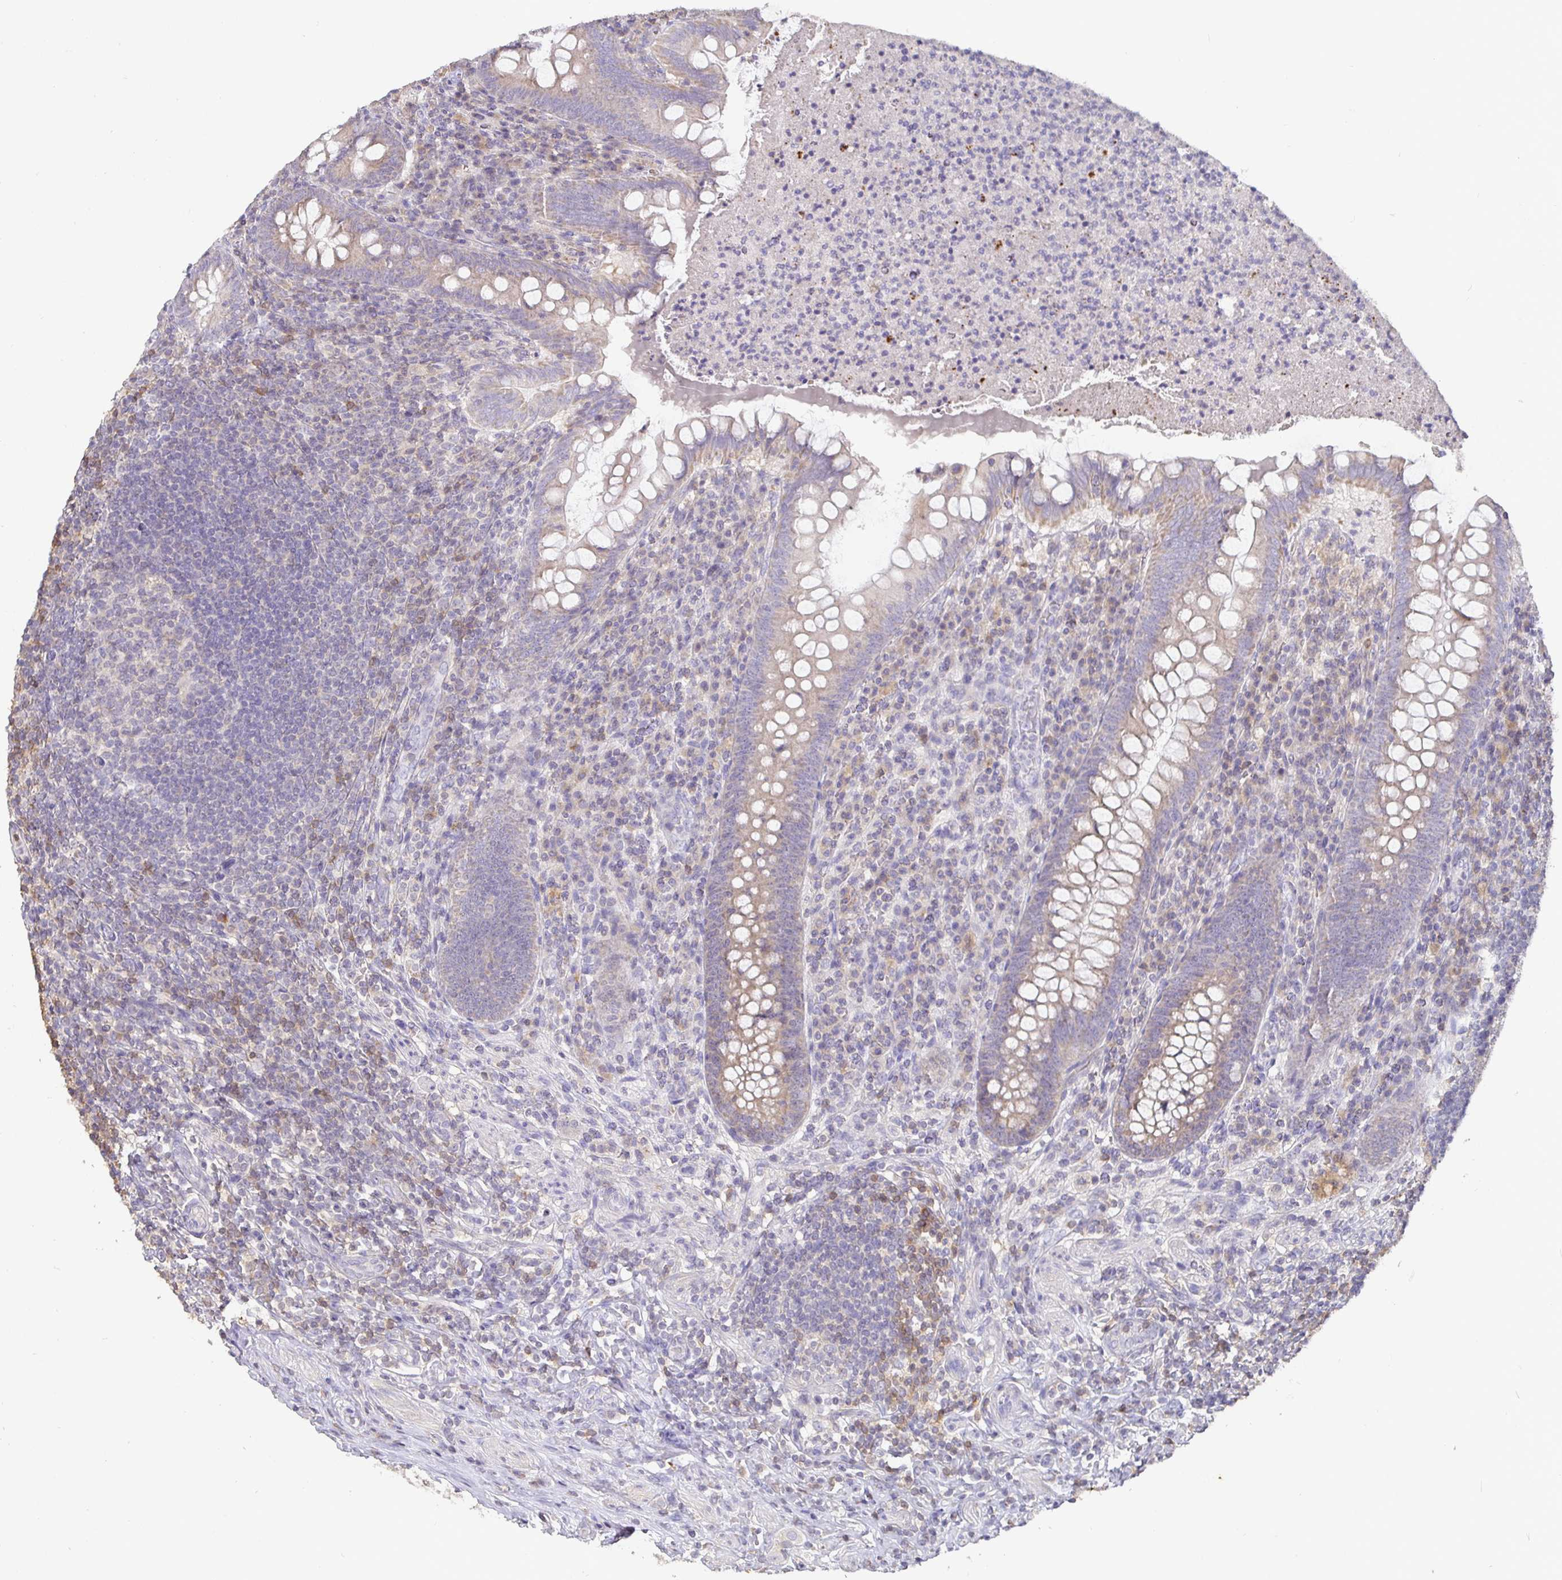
{"staining": {"intensity": "weak", "quantity": "25%-75%", "location": "cytoplasmic/membranous"}, "tissue": "appendix", "cell_type": "Glandular cells", "image_type": "normal", "snomed": [{"axis": "morphology", "description": "Normal tissue, NOS"}, {"axis": "topography", "description": "Appendix"}], "caption": "Benign appendix demonstrates weak cytoplasmic/membranous positivity in about 25%-75% of glandular cells.", "gene": "SHISA4", "patient": {"sex": "male", "age": 47}}